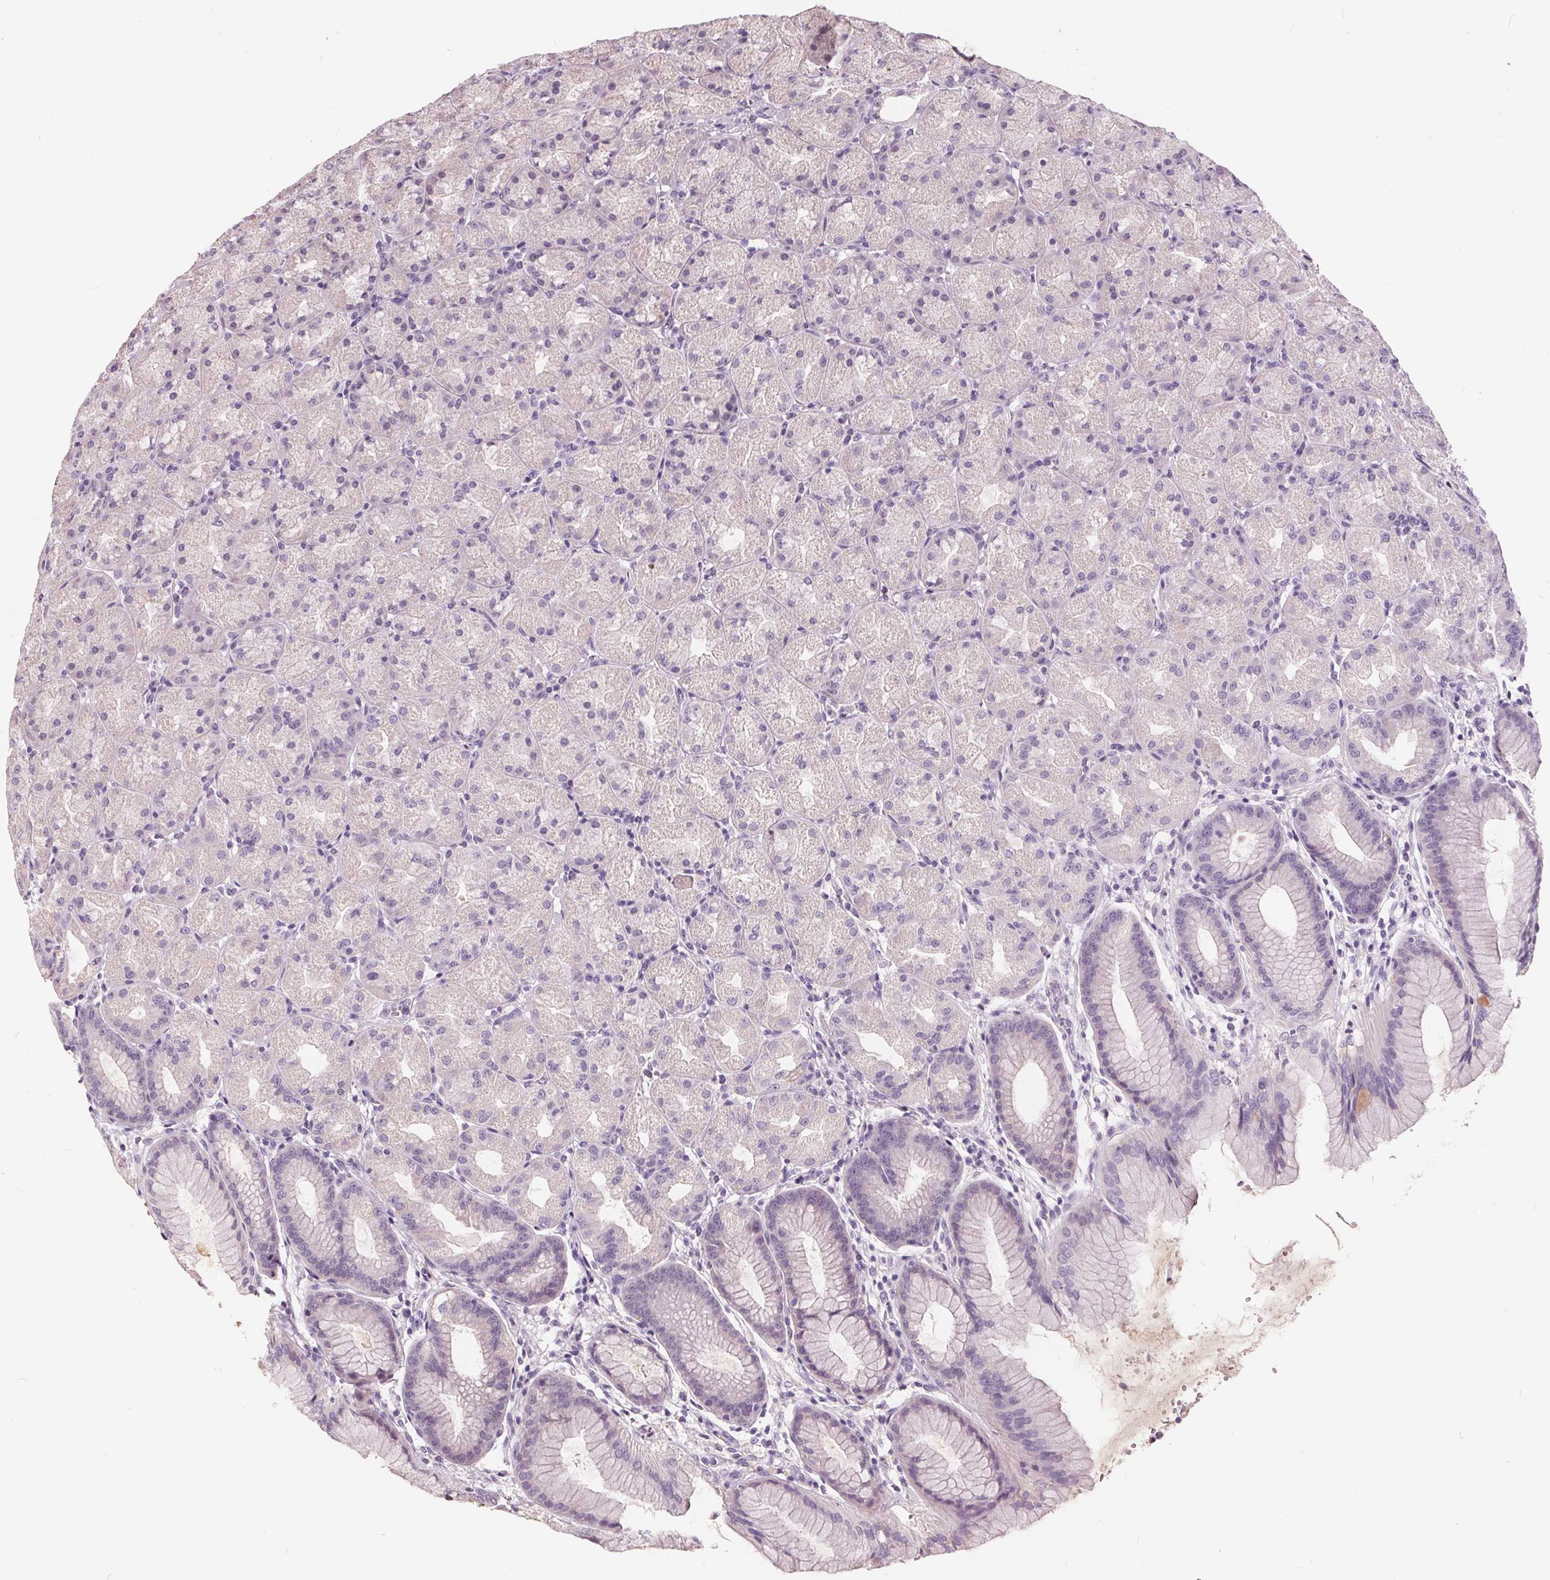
{"staining": {"intensity": "negative", "quantity": "none", "location": "none"}, "tissue": "stomach", "cell_type": "Glandular cells", "image_type": "normal", "snomed": [{"axis": "morphology", "description": "Normal tissue, NOS"}, {"axis": "topography", "description": "Stomach, upper"}, {"axis": "topography", "description": "Stomach"}], "caption": "Immunohistochemistry of normal stomach demonstrates no staining in glandular cells.", "gene": "PLA2G2E", "patient": {"sex": "male", "age": 48}}